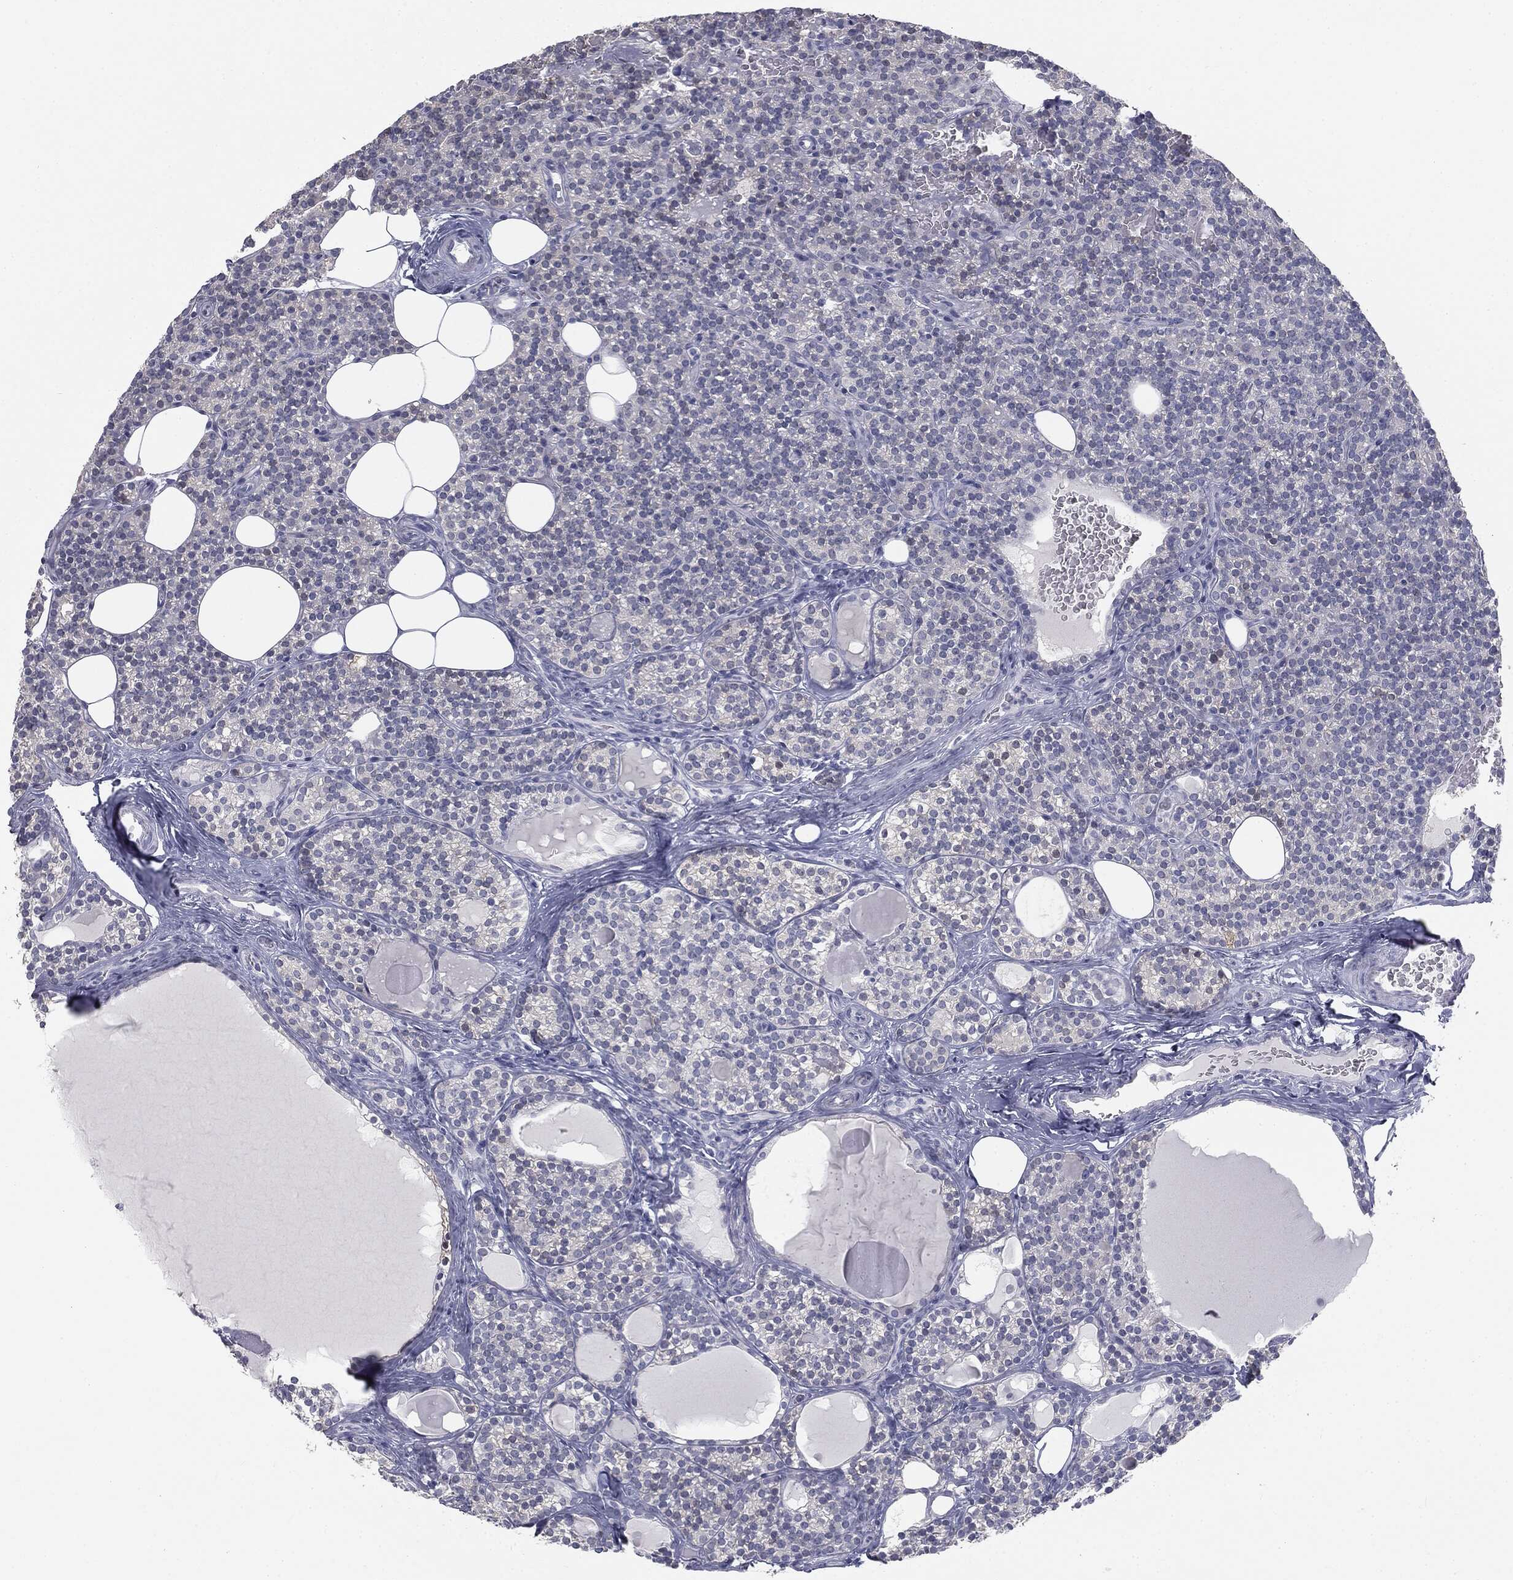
{"staining": {"intensity": "negative", "quantity": "none", "location": "none"}, "tissue": "parathyroid gland", "cell_type": "Glandular cells", "image_type": "normal", "snomed": [{"axis": "morphology", "description": "Normal tissue, NOS"}, {"axis": "topography", "description": "Parathyroid gland"}], "caption": "Immunohistochemistry (IHC) of normal human parathyroid gland reveals no staining in glandular cells.", "gene": "MUC5AC", "patient": {"sex": "female", "age": 63}}